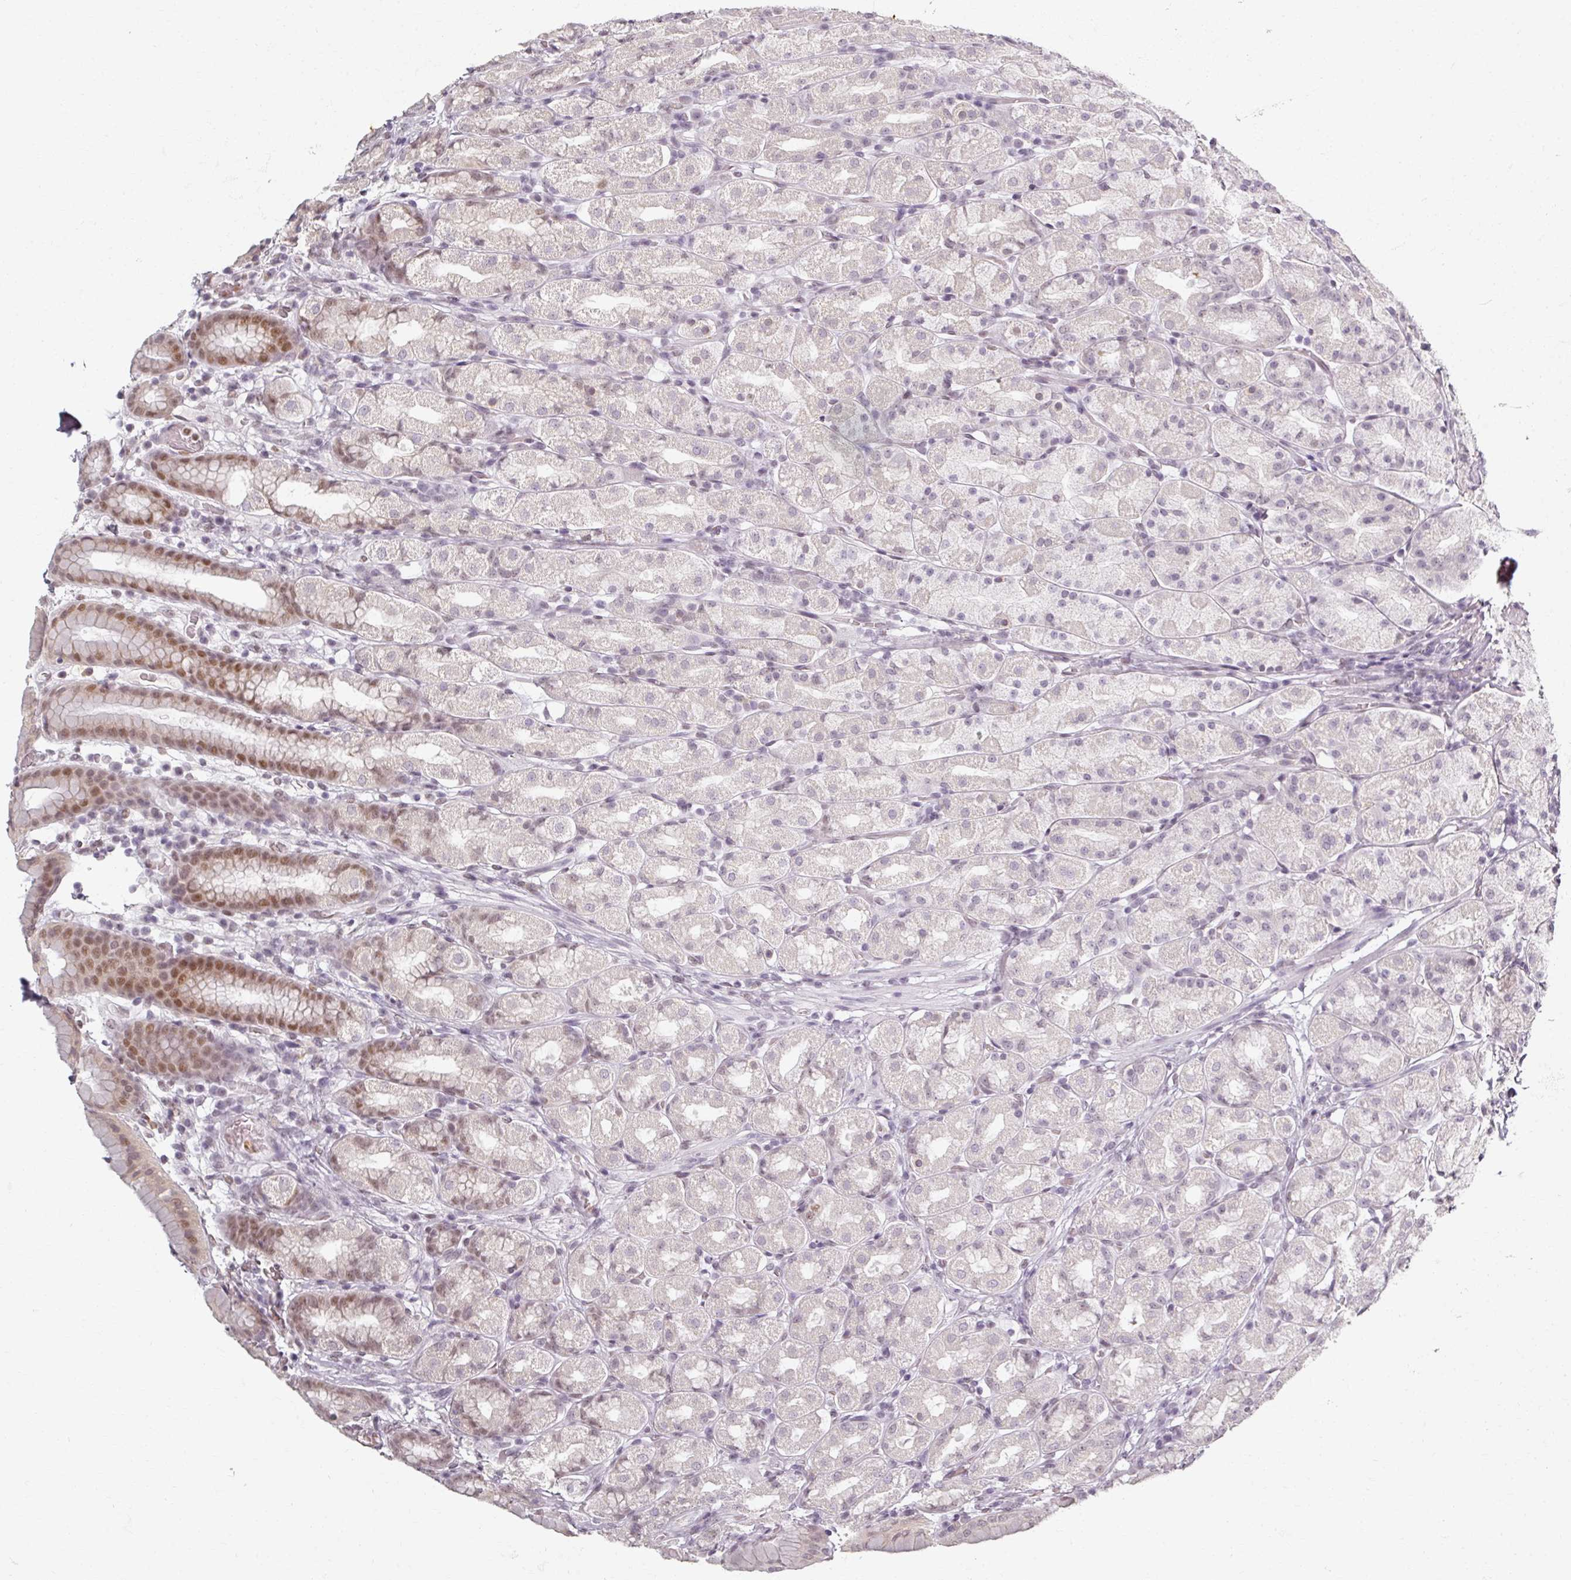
{"staining": {"intensity": "moderate", "quantity": "25%-75%", "location": "nuclear"}, "tissue": "stomach", "cell_type": "Glandular cells", "image_type": "normal", "snomed": [{"axis": "morphology", "description": "Normal tissue, NOS"}, {"axis": "topography", "description": "Stomach, upper"}, {"axis": "topography", "description": "Stomach"}], "caption": "High-magnification brightfield microscopy of unremarkable stomach stained with DAB (3,3'-diaminobenzidine) (brown) and counterstained with hematoxylin (blue). glandular cells exhibit moderate nuclear staining is identified in about25%-75% of cells.", "gene": "RIPOR3", "patient": {"sex": "male", "age": 68}}